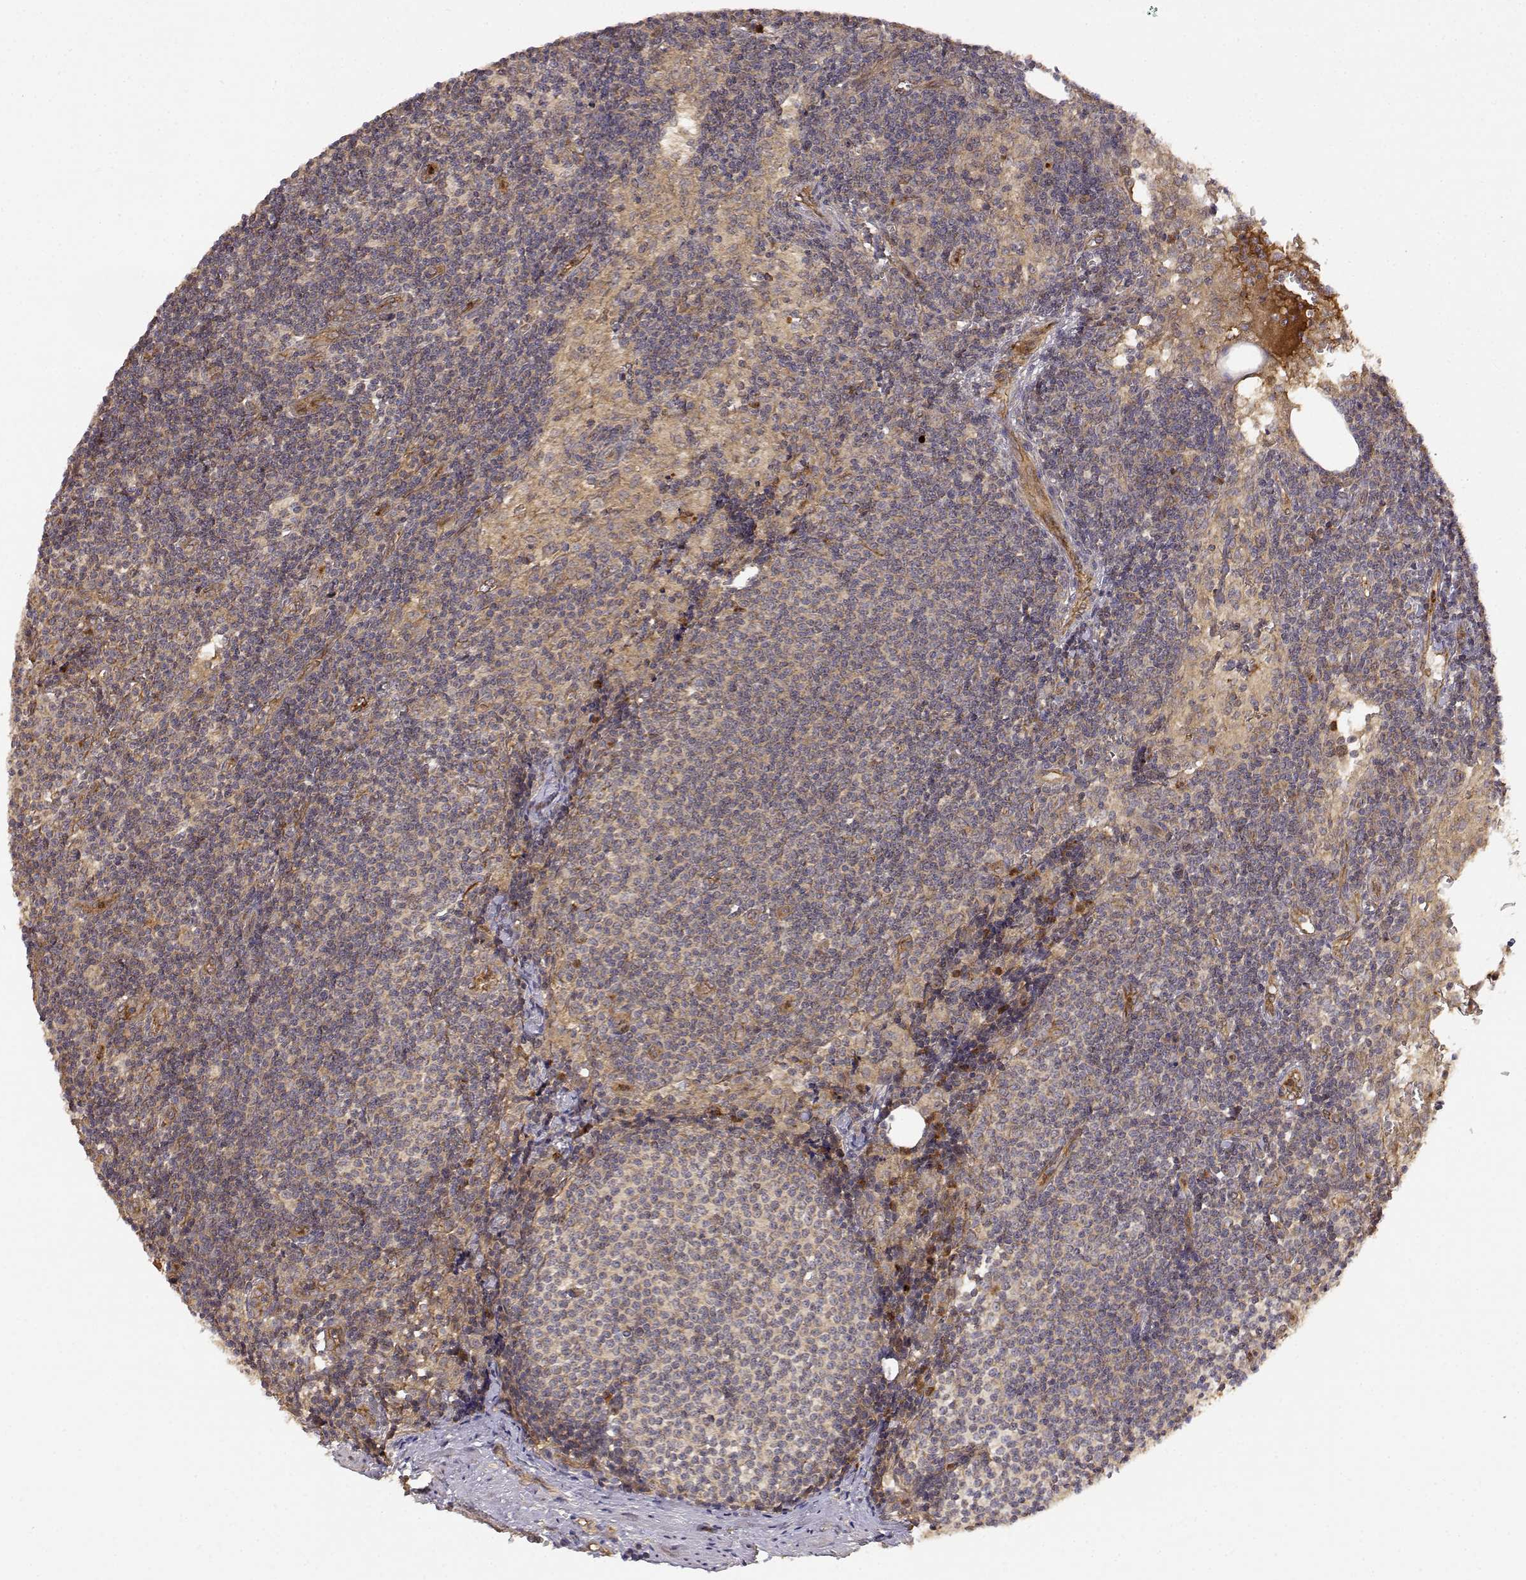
{"staining": {"intensity": "weak", "quantity": ">75%", "location": "cytoplasmic/membranous"}, "tissue": "lymph node", "cell_type": "Germinal center cells", "image_type": "normal", "snomed": [{"axis": "morphology", "description": "Normal tissue, NOS"}, {"axis": "topography", "description": "Lymph node"}], "caption": "A low amount of weak cytoplasmic/membranous staining is present in approximately >75% of germinal center cells in normal lymph node.", "gene": "CDK5RAP2", "patient": {"sex": "female", "age": 50}}